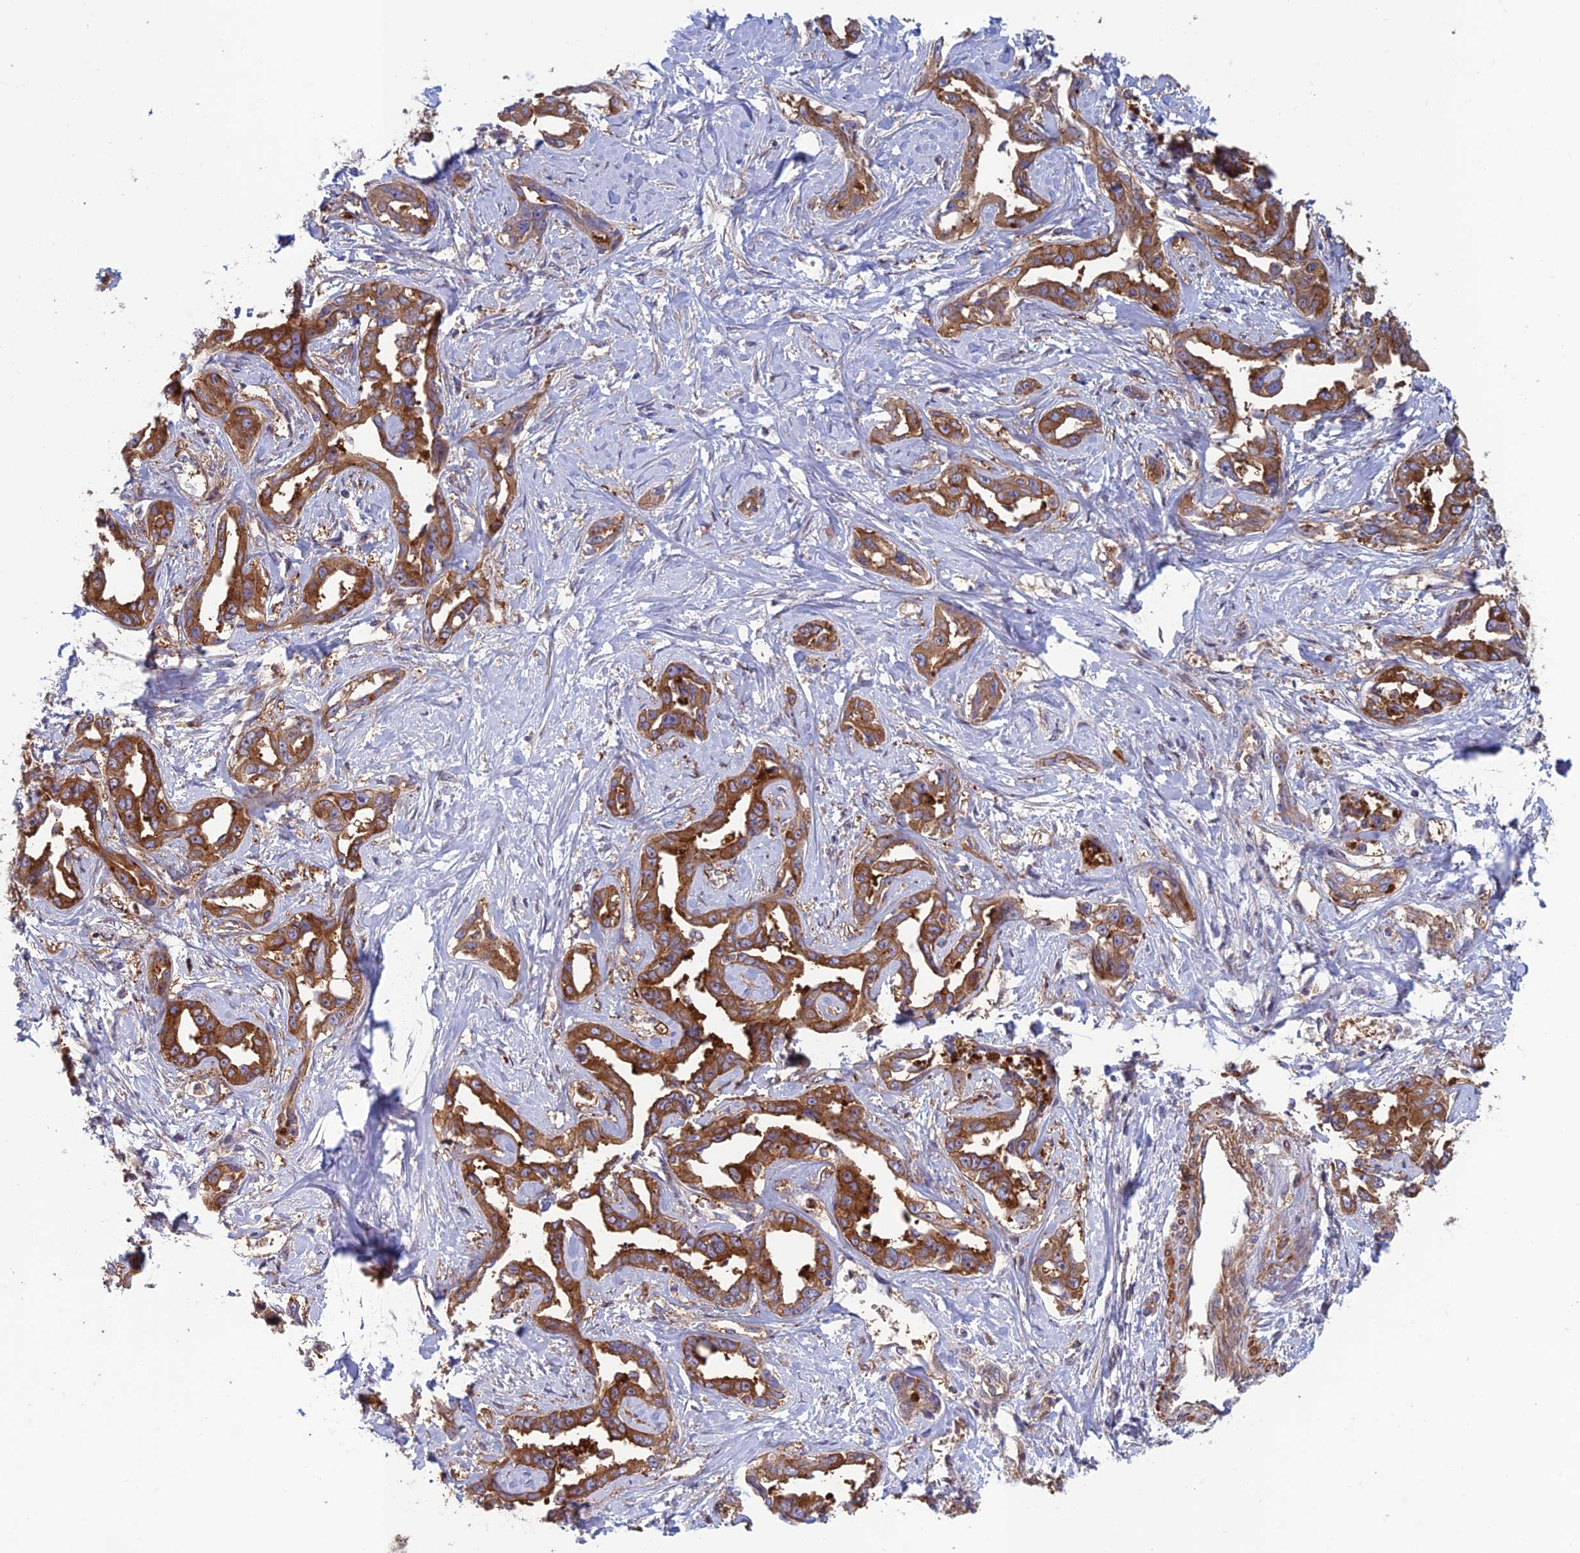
{"staining": {"intensity": "moderate", "quantity": ">75%", "location": "cytoplasmic/membranous"}, "tissue": "liver cancer", "cell_type": "Tumor cells", "image_type": "cancer", "snomed": [{"axis": "morphology", "description": "Cholangiocarcinoma"}, {"axis": "topography", "description": "Liver"}], "caption": "Liver cancer (cholangiocarcinoma) stained for a protein reveals moderate cytoplasmic/membranous positivity in tumor cells.", "gene": "DNM1L", "patient": {"sex": "male", "age": 59}}